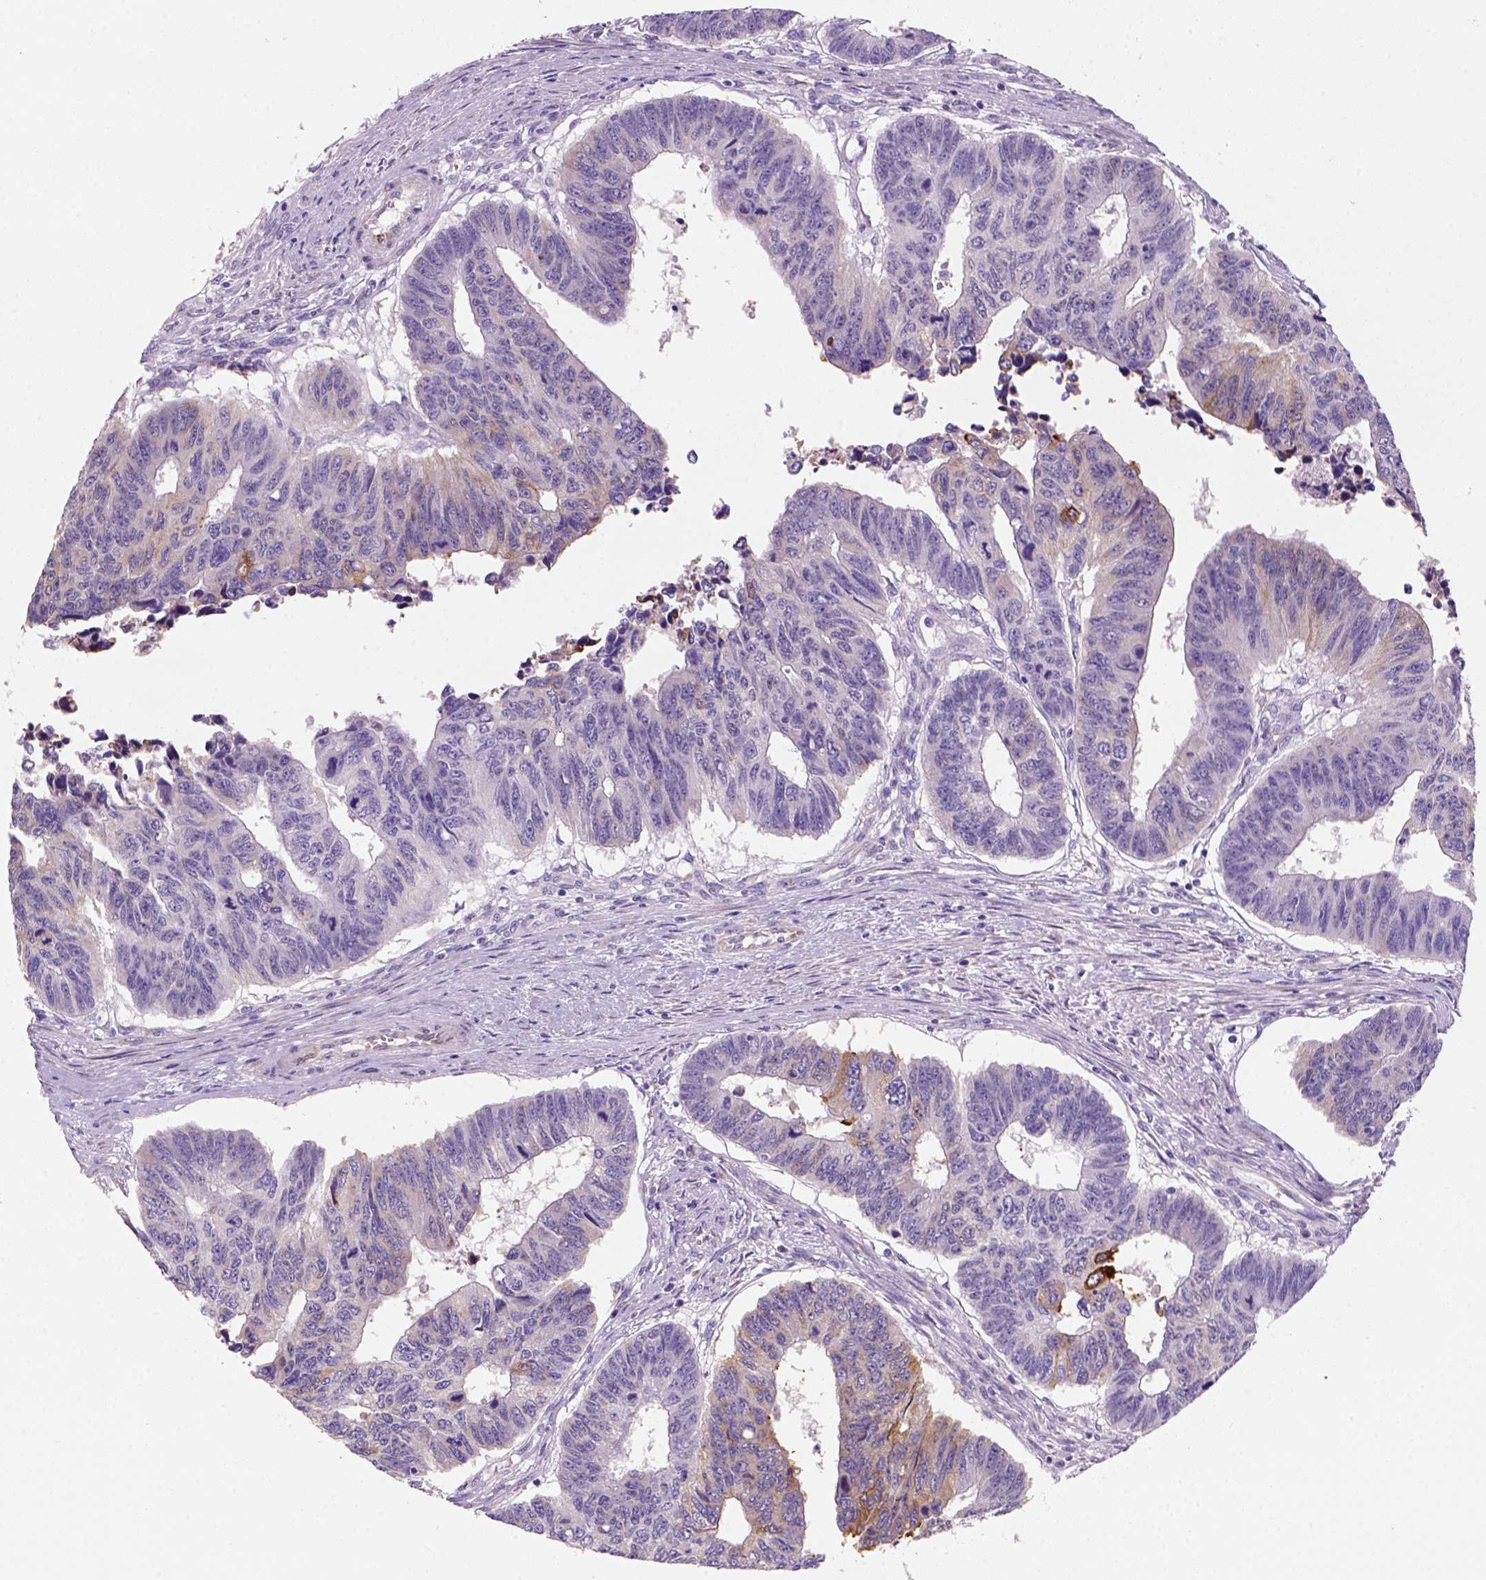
{"staining": {"intensity": "weak", "quantity": "<25%", "location": "cytoplasmic/membranous"}, "tissue": "colorectal cancer", "cell_type": "Tumor cells", "image_type": "cancer", "snomed": [{"axis": "morphology", "description": "Adenocarcinoma, NOS"}, {"axis": "topography", "description": "Rectum"}], "caption": "Colorectal adenocarcinoma was stained to show a protein in brown. There is no significant expression in tumor cells.", "gene": "CES2", "patient": {"sex": "female", "age": 85}}